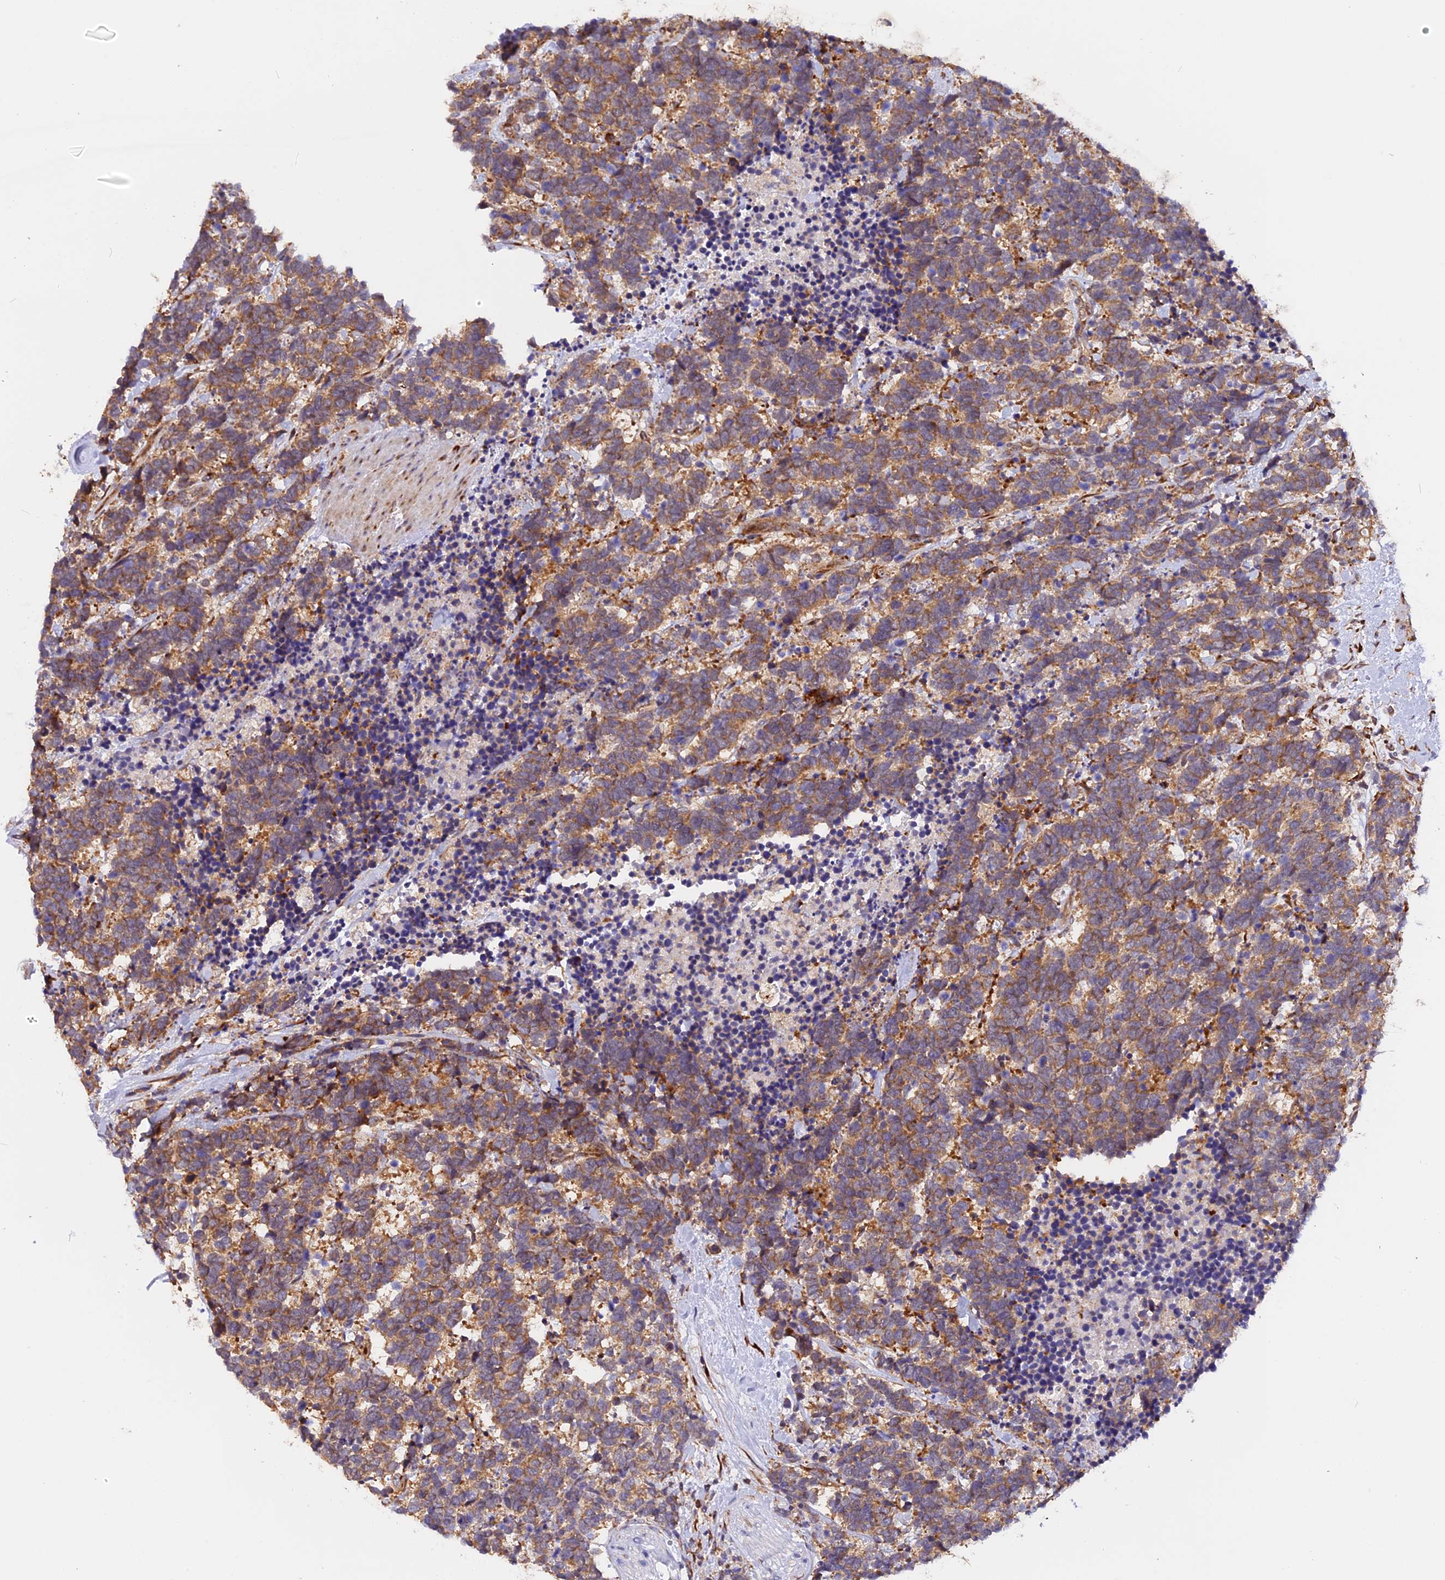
{"staining": {"intensity": "moderate", "quantity": ">75%", "location": "cytoplasmic/membranous"}, "tissue": "carcinoid", "cell_type": "Tumor cells", "image_type": "cancer", "snomed": [{"axis": "morphology", "description": "Carcinoma, NOS"}, {"axis": "morphology", "description": "Carcinoid, malignant, NOS"}, {"axis": "topography", "description": "Prostate"}], "caption": "Immunohistochemical staining of human carcinoid exhibits moderate cytoplasmic/membranous protein staining in about >75% of tumor cells.", "gene": "GNPTAB", "patient": {"sex": "male", "age": 57}}